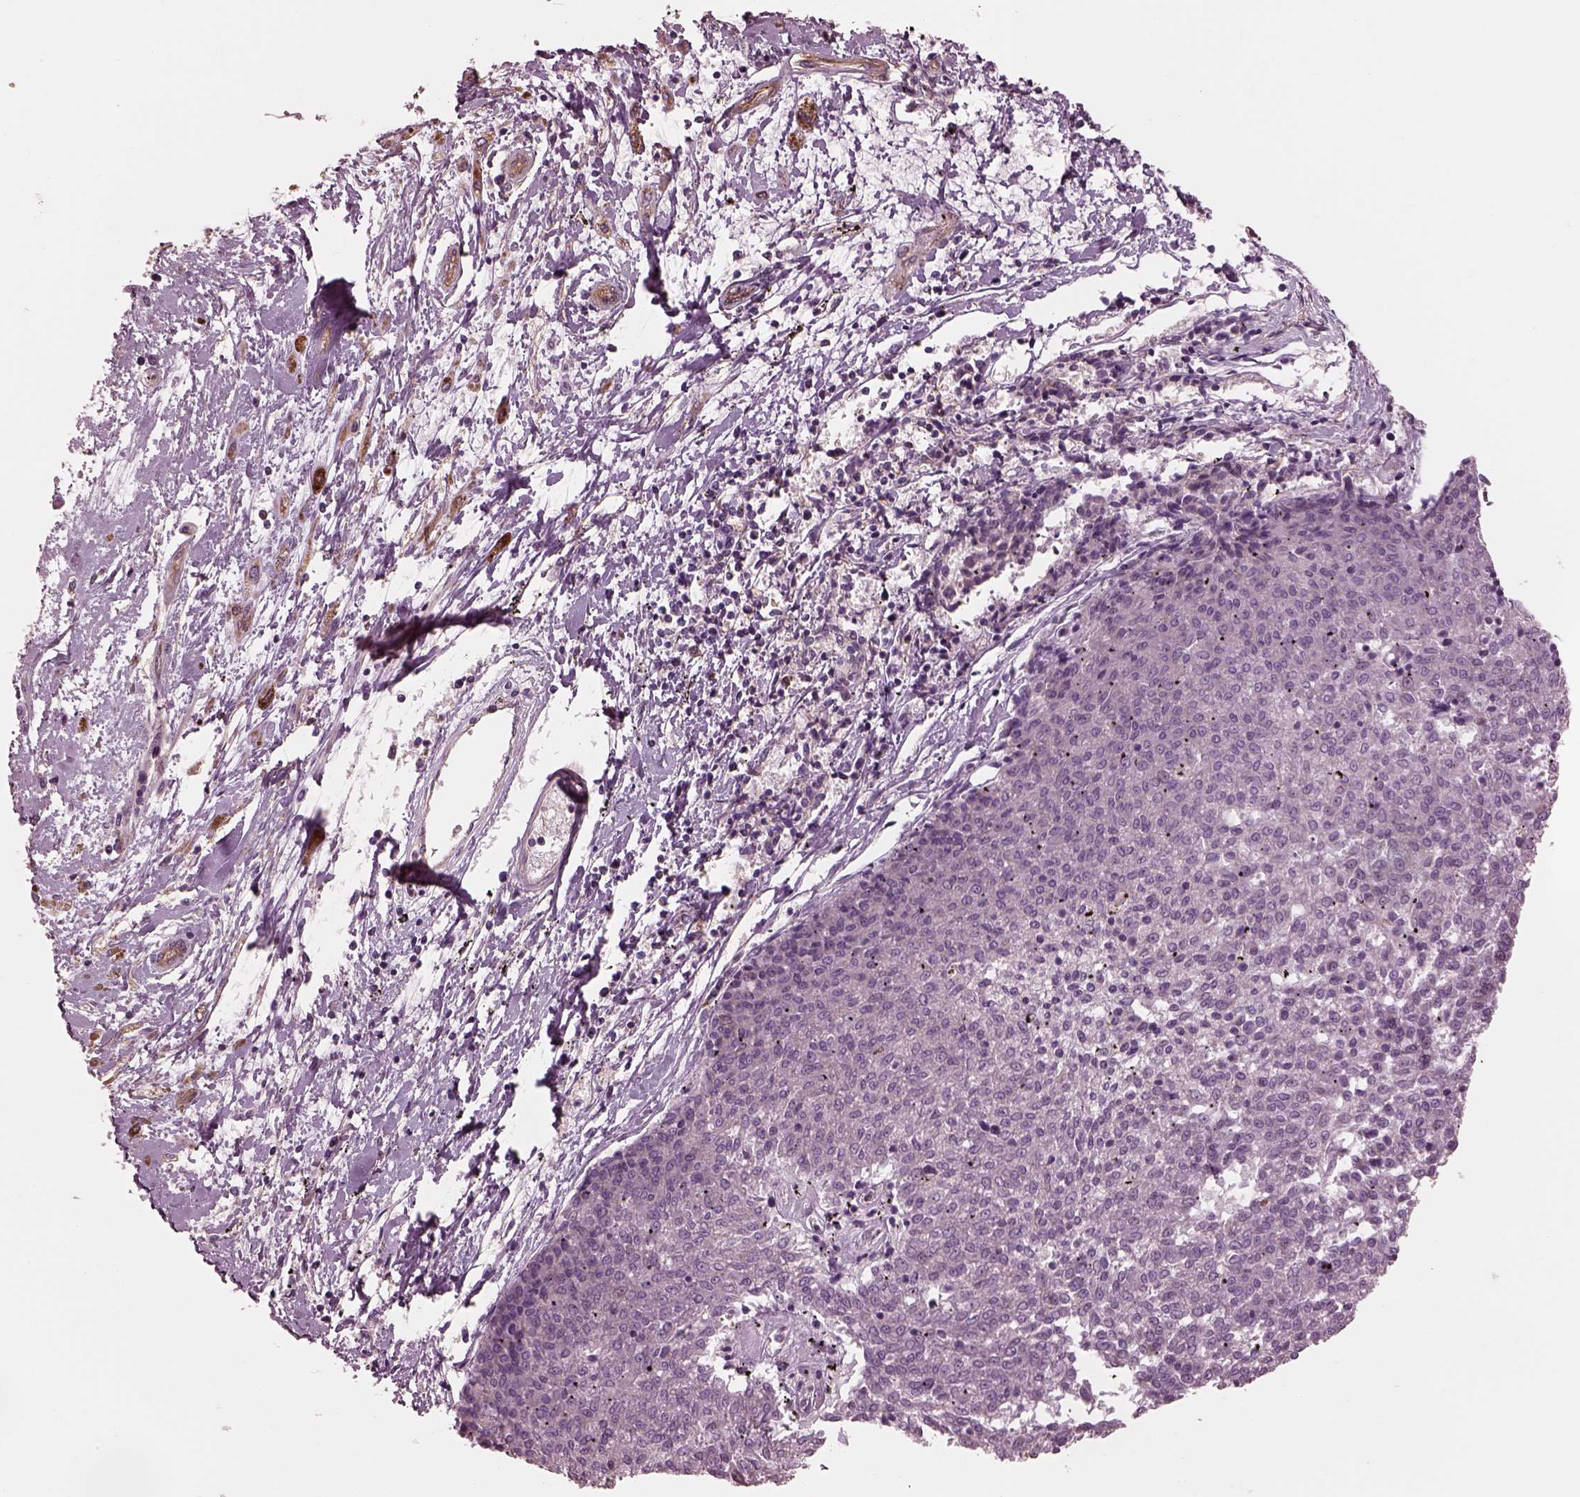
{"staining": {"intensity": "strong", "quantity": "<25%", "location": "cytoplasmic/membranous"}, "tissue": "melanoma", "cell_type": "Tumor cells", "image_type": "cancer", "snomed": [{"axis": "morphology", "description": "Malignant melanoma, NOS"}, {"axis": "topography", "description": "Skin"}], "caption": "A micrograph showing strong cytoplasmic/membranous expression in about <25% of tumor cells in malignant melanoma, as visualized by brown immunohistochemical staining.", "gene": "ELAPOR1", "patient": {"sex": "female", "age": 72}}